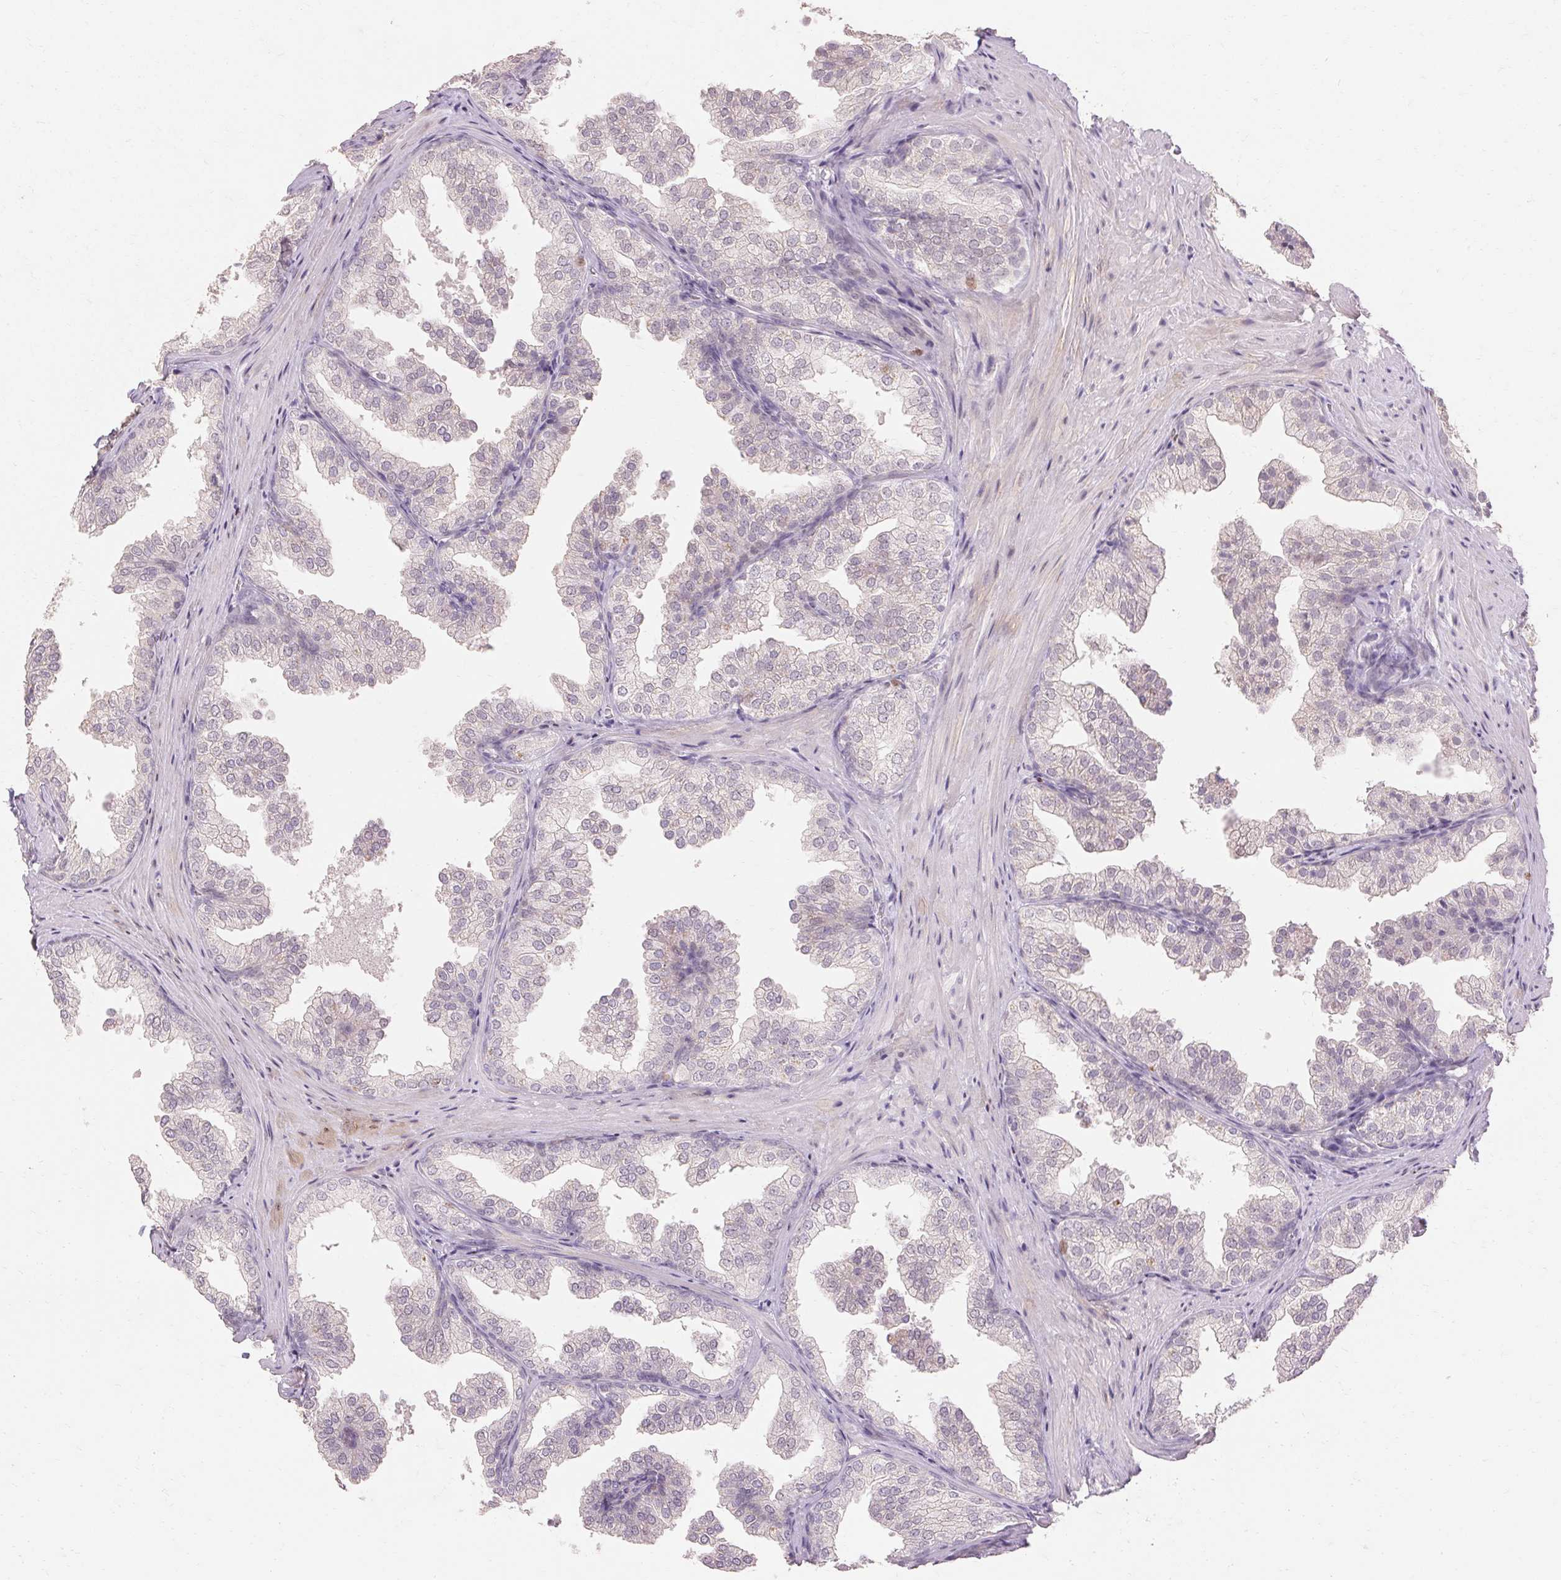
{"staining": {"intensity": "negative", "quantity": "none", "location": "none"}, "tissue": "prostate", "cell_type": "Glandular cells", "image_type": "normal", "snomed": [{"axis": "morphology", "description": "Normal tissue, NOS"}, {"axis": "topography", "description": "Prostate"}], "caption": "Prostate stained for a protein using immunohistochemistry reveals no expression glandular cells.", "gene": "SKP2", "patient": {"sex": "male", "age": 37}}